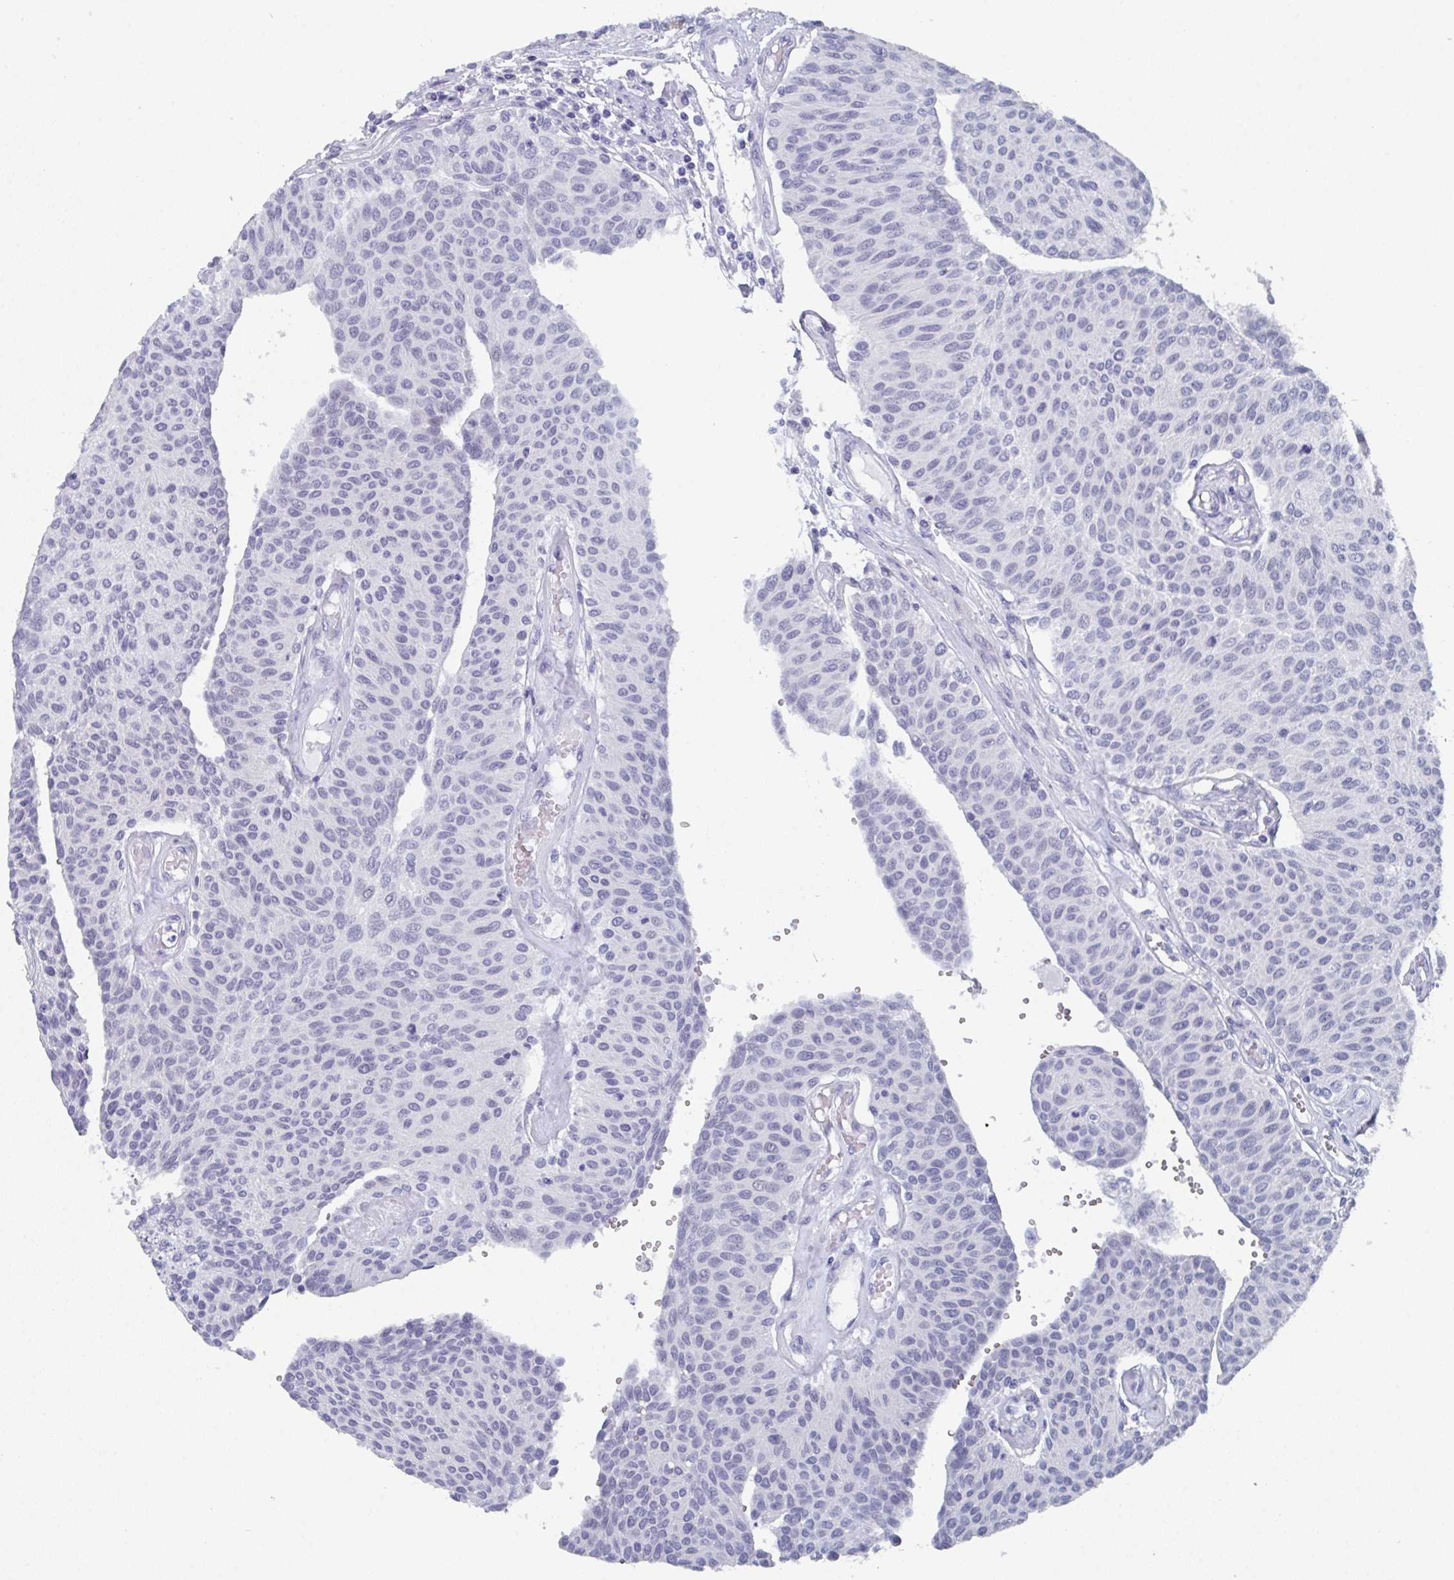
{"staining": {"intensity": "negative", "quantity": "none", "location": "none"}, "tissue": "urothelial cancer", "cell_type": "Tumor cells", "image_type": "cancer", "snomed": [{"axis": "morphology", "description": "Urothelial carcinoma, NOS"}, {"axis": "topography", "description": "Urinary bladder"}], "caption": "An image of transitional cell carcinoma stained for a protein demonstrates no brown staining in tumor cells. The staining is performed using DAB (3,3'-diaminobenzidine) brown chromogen with nuclei counter-stained in using hematoxylin.", "gene": "DYDC2", "patient": {"sex": "male", "age": 55}}